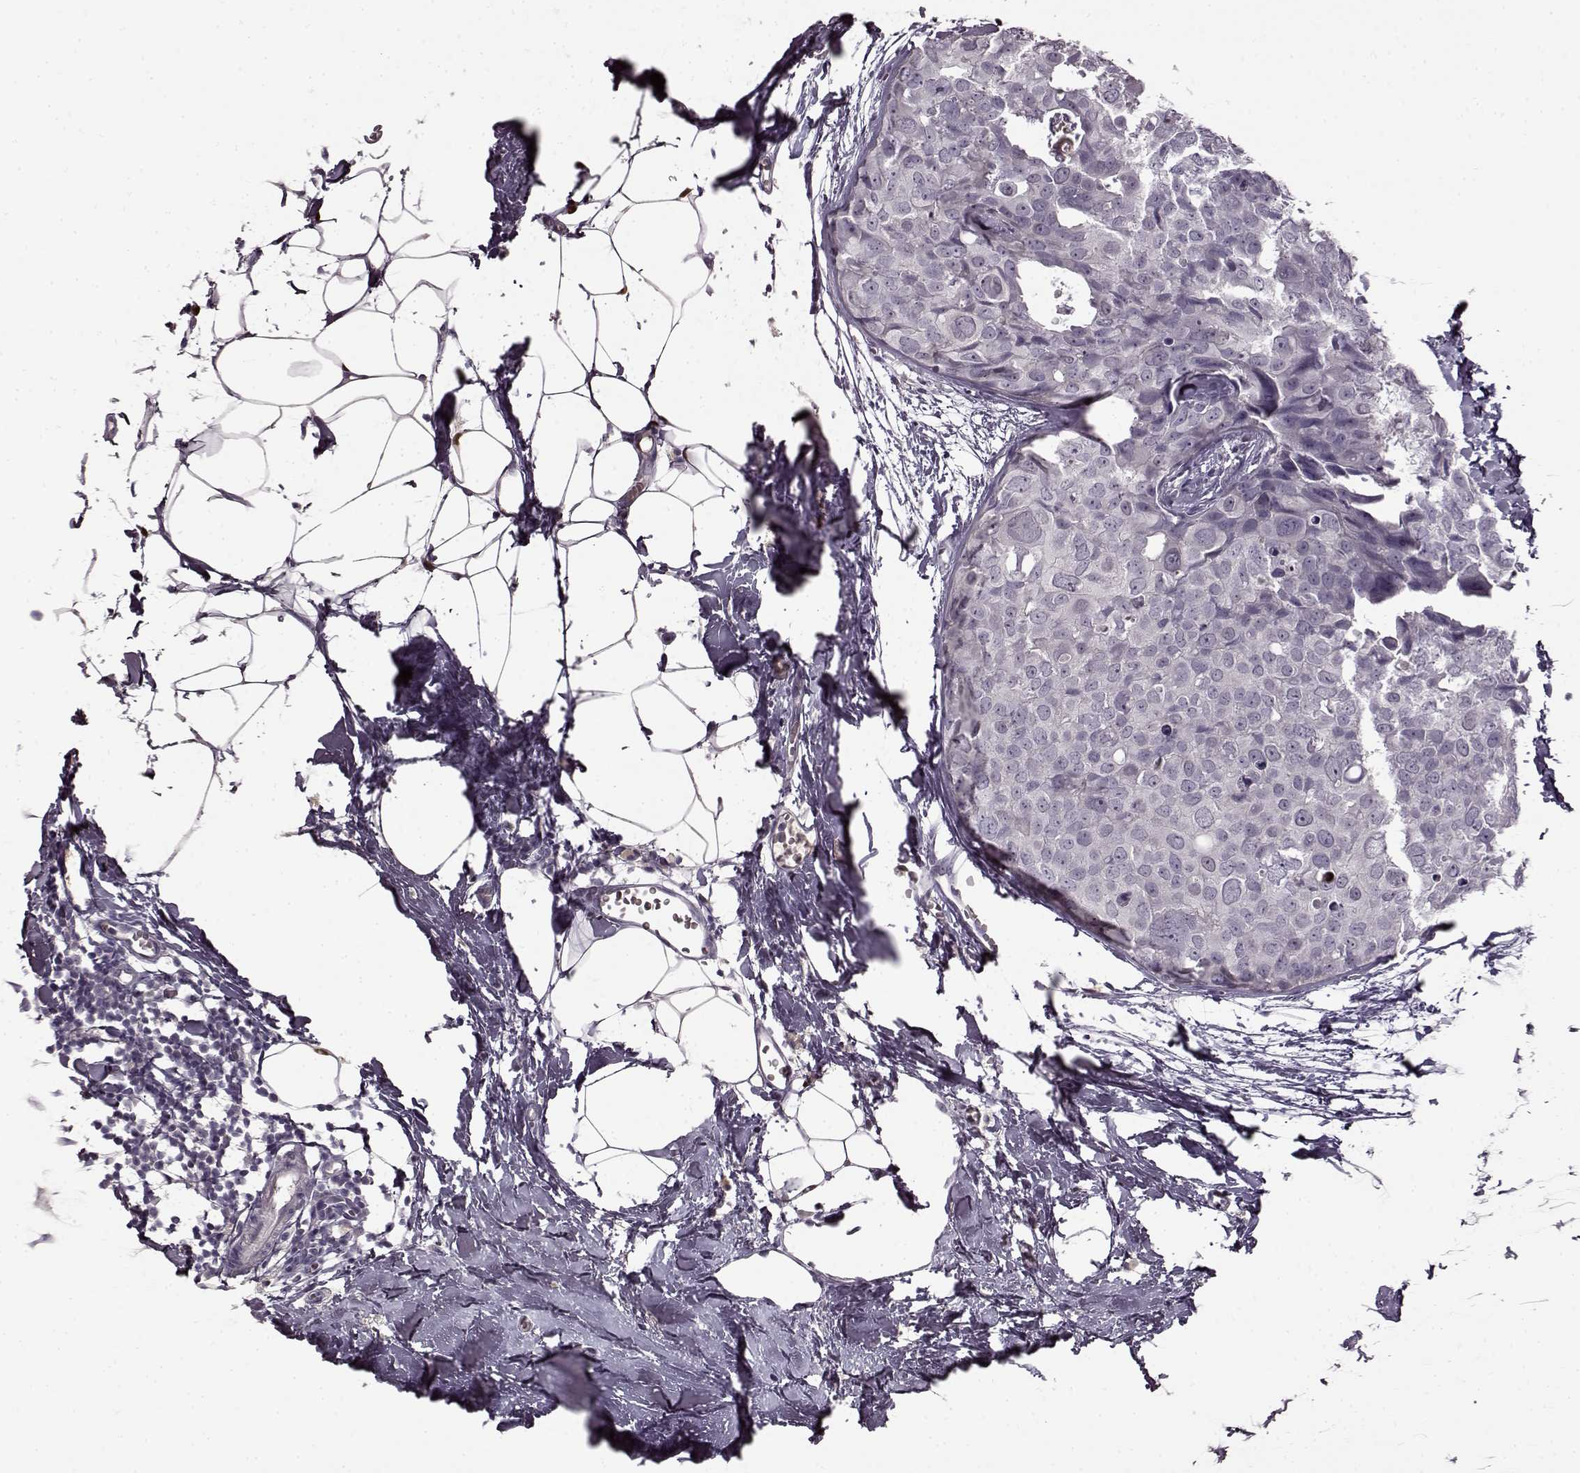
{"staining": {"intensity": "negative", "quantity": "none", "location": "none"}, "tissue": "breast cancer", "cell_type": "Tumor cells", "image_type": "cancer", "snomed": [{"axis": "morphology", "description": "Duct carcinoma"}, {"axis": "topography", "description": "Breast"}], "caption": "Human invasive ductal carcinoma (breast) stained for a protein using immunohistochemistry demonstrates no expression in tumor cells.", "gene": "CNGA3", "patient": {"sex": "female", "age": 38}}